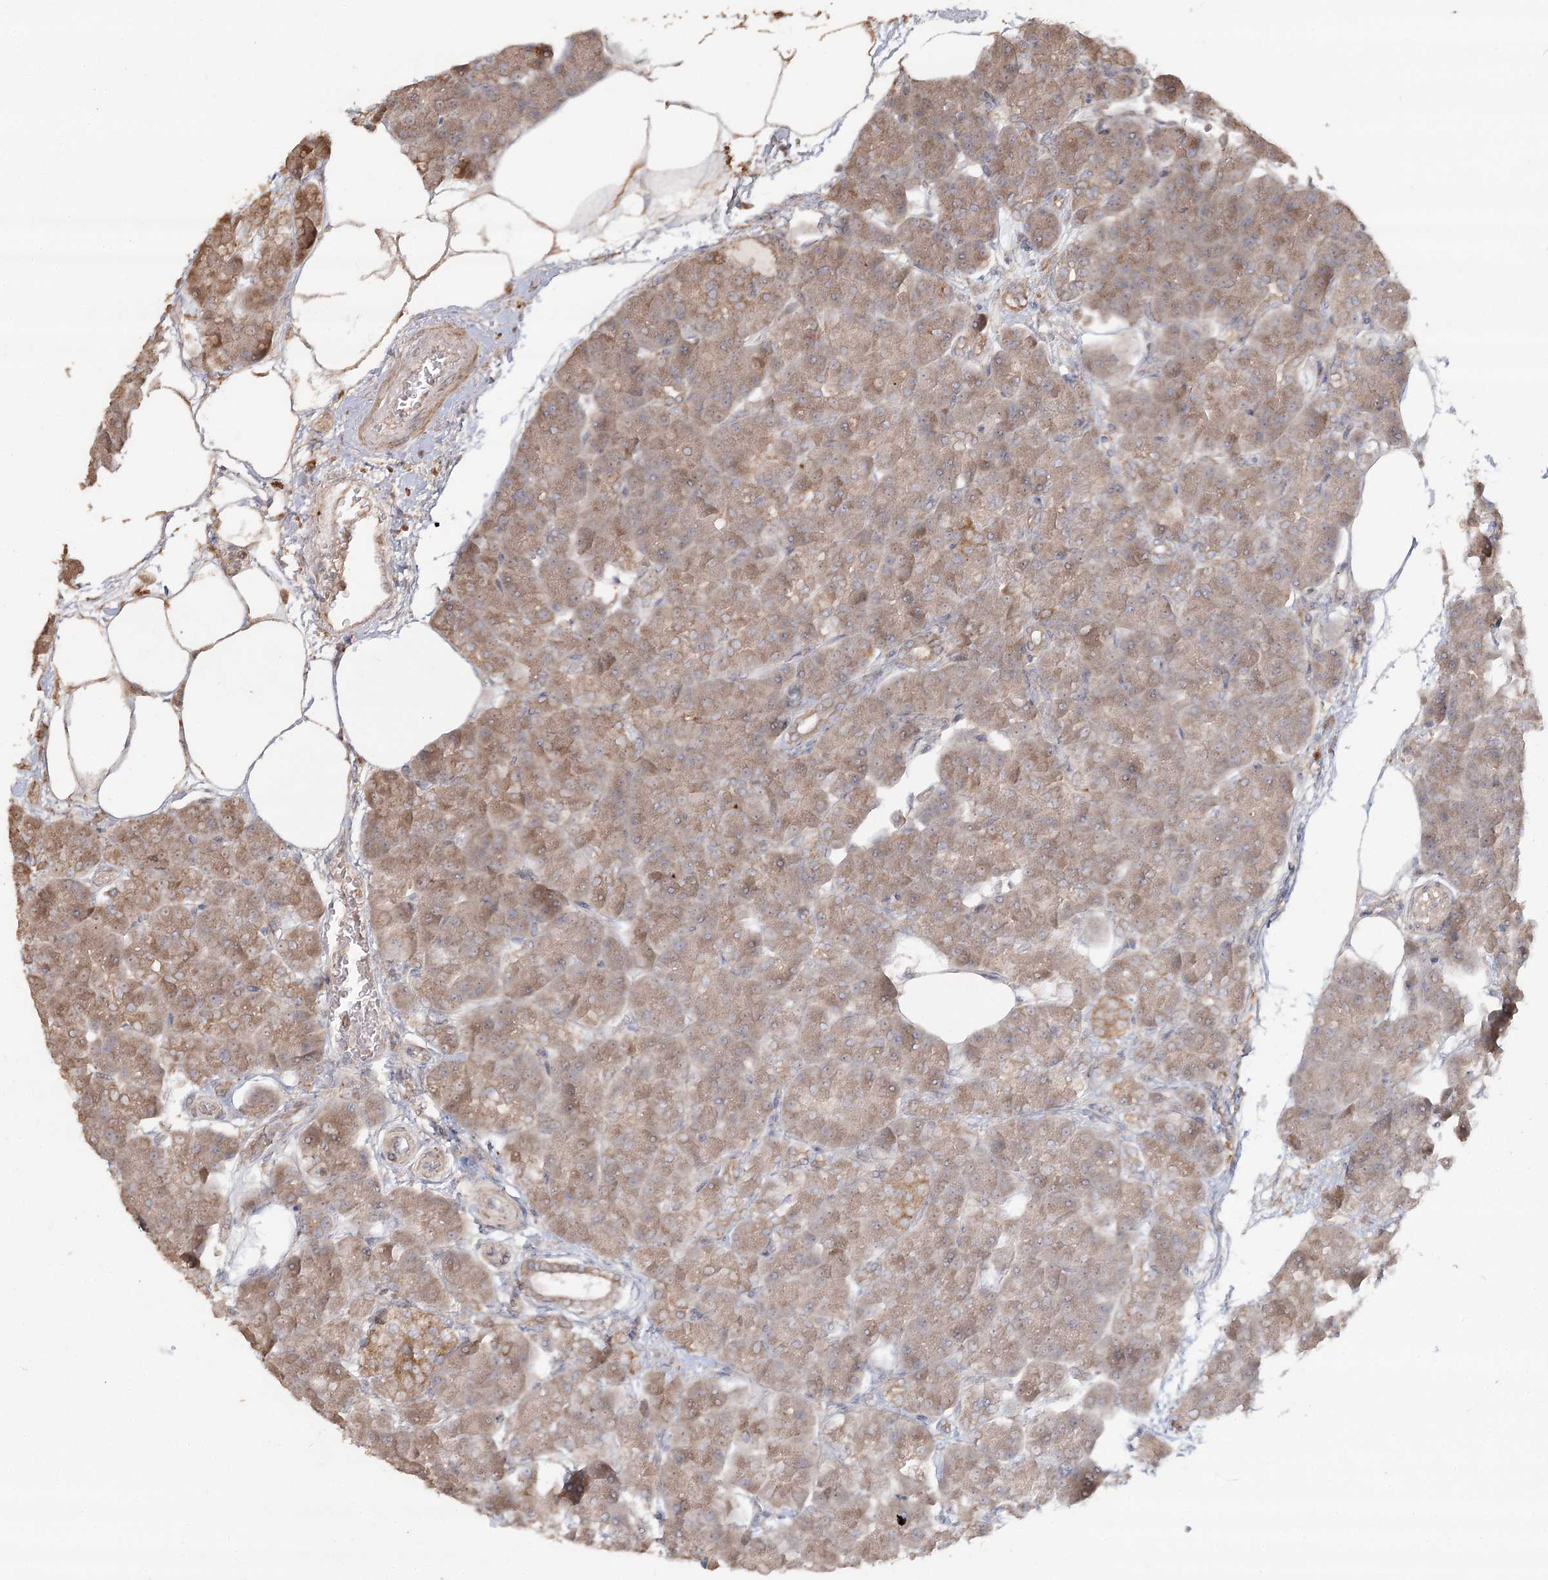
{"staining": {"intensity": "moderate", "quantity": ">75%", "location": "cytoplasmic/membranous"}, "tissue": "pancreas", "cell_type": "Exocrine glandular cells", "image_type": "normal", "snomed": [{"axis": "morphology", "description": "Normal tissue, NOS"}, {"axis": "topography", "description": "Pancreas"}], "caption": "This micrograph displays immunohistochemistry staining of unremarkable human pancreas, with medium moderate cytoplasmic/membranous staining in about >75% of exocrine glandular cells.", "gene": "OBSL1", "patient": {"sex": "female", "age": 70}}